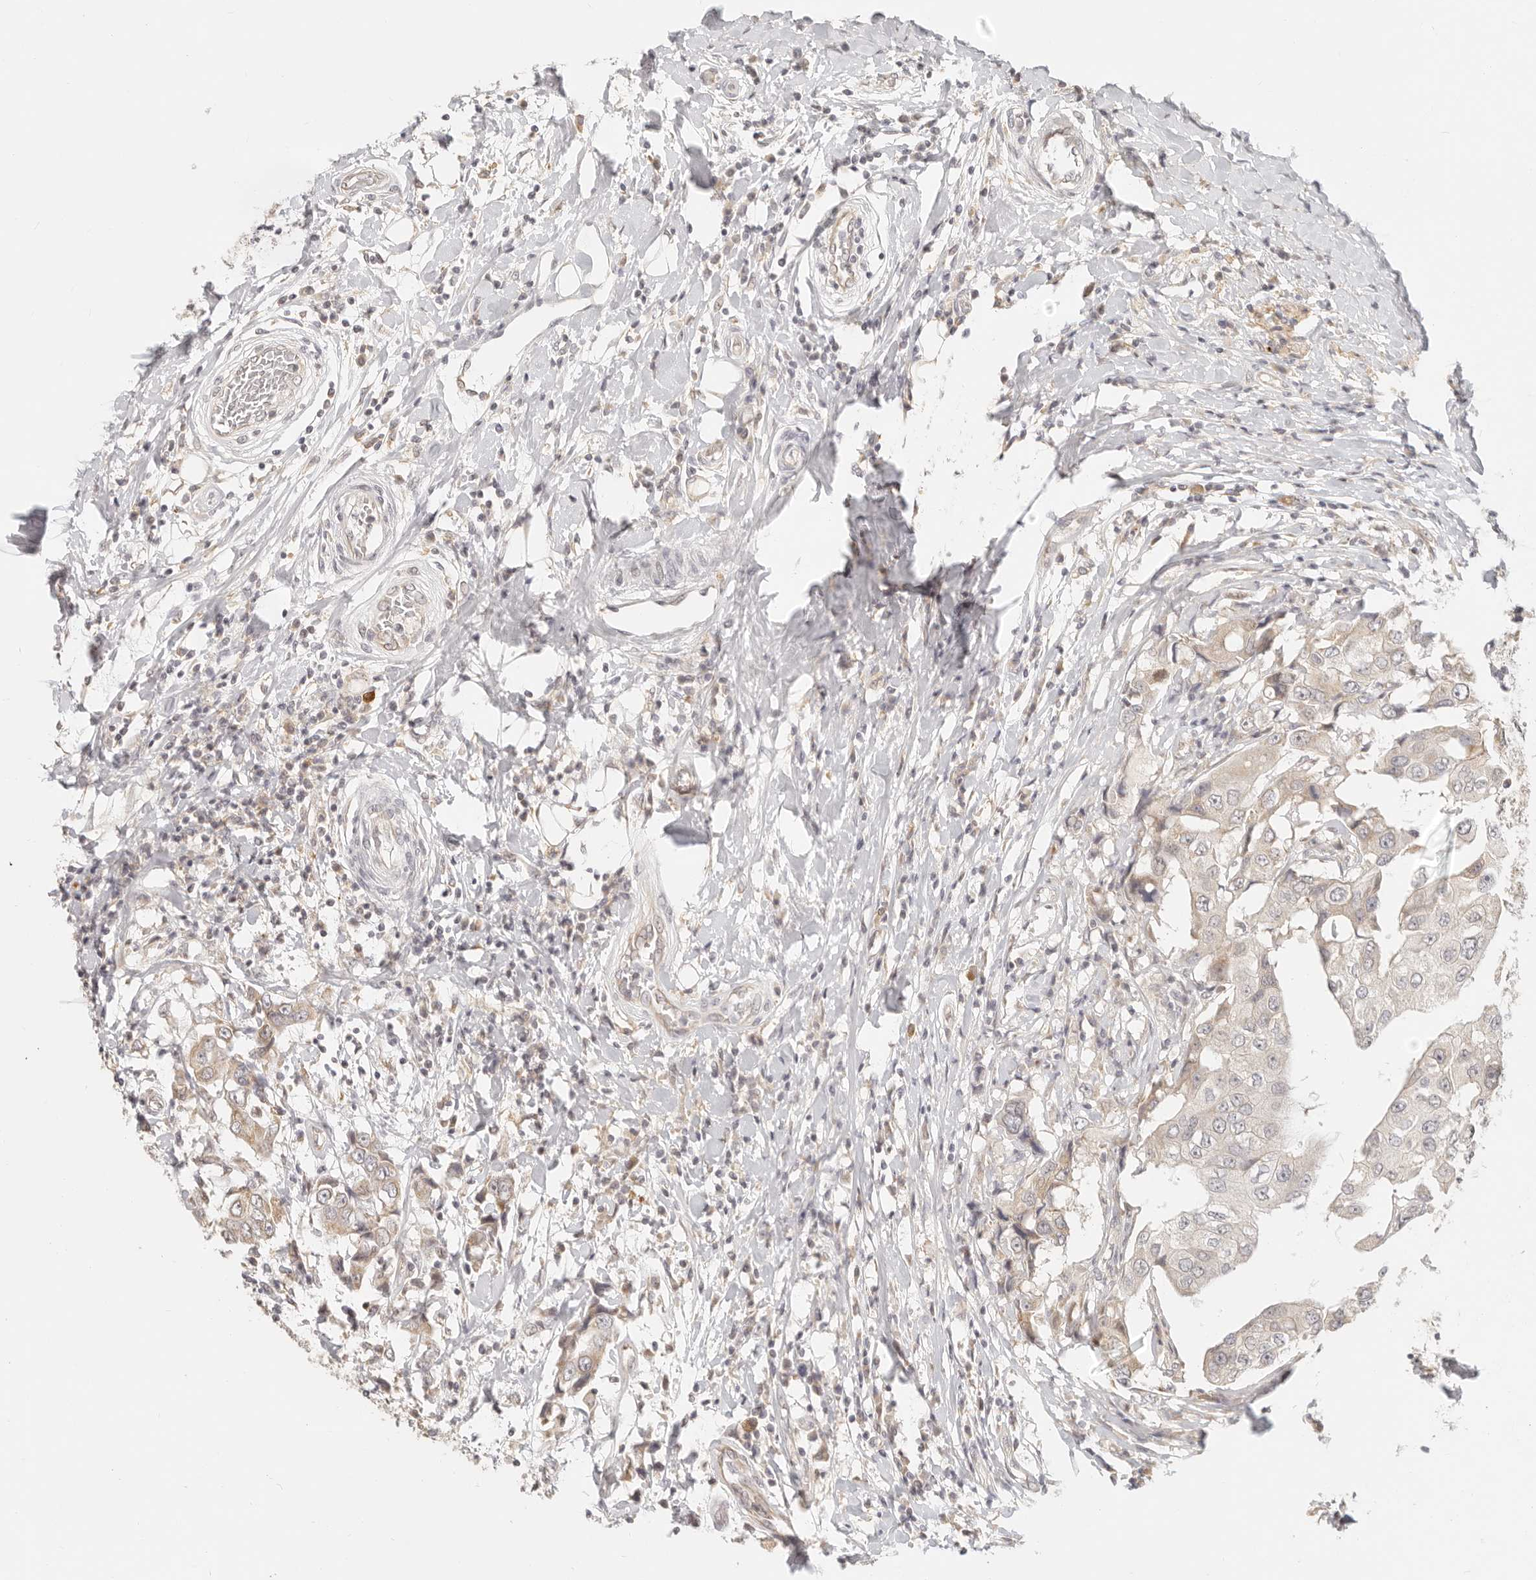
{"staining": {"intensity": "weak", "quantity": "25%-75%", "location": "cytoplasmic/membranous"}, "tissue": "breast cancer", "cell_type": "Tumor cells", "image_type": "cancer", "snomed": [{"axis": "morphology", "description": "Duct carcinoma"}, {"axis": "topography", "description": "Breast"}], "caption": "Brown immunohistochemical staining in breast cancer shows weak cytoplasmic/membranous expression in about 25%-75% of tumor cells.", "gene": "TIMM17A", "patient": {"sex": "female", "age": 27}}